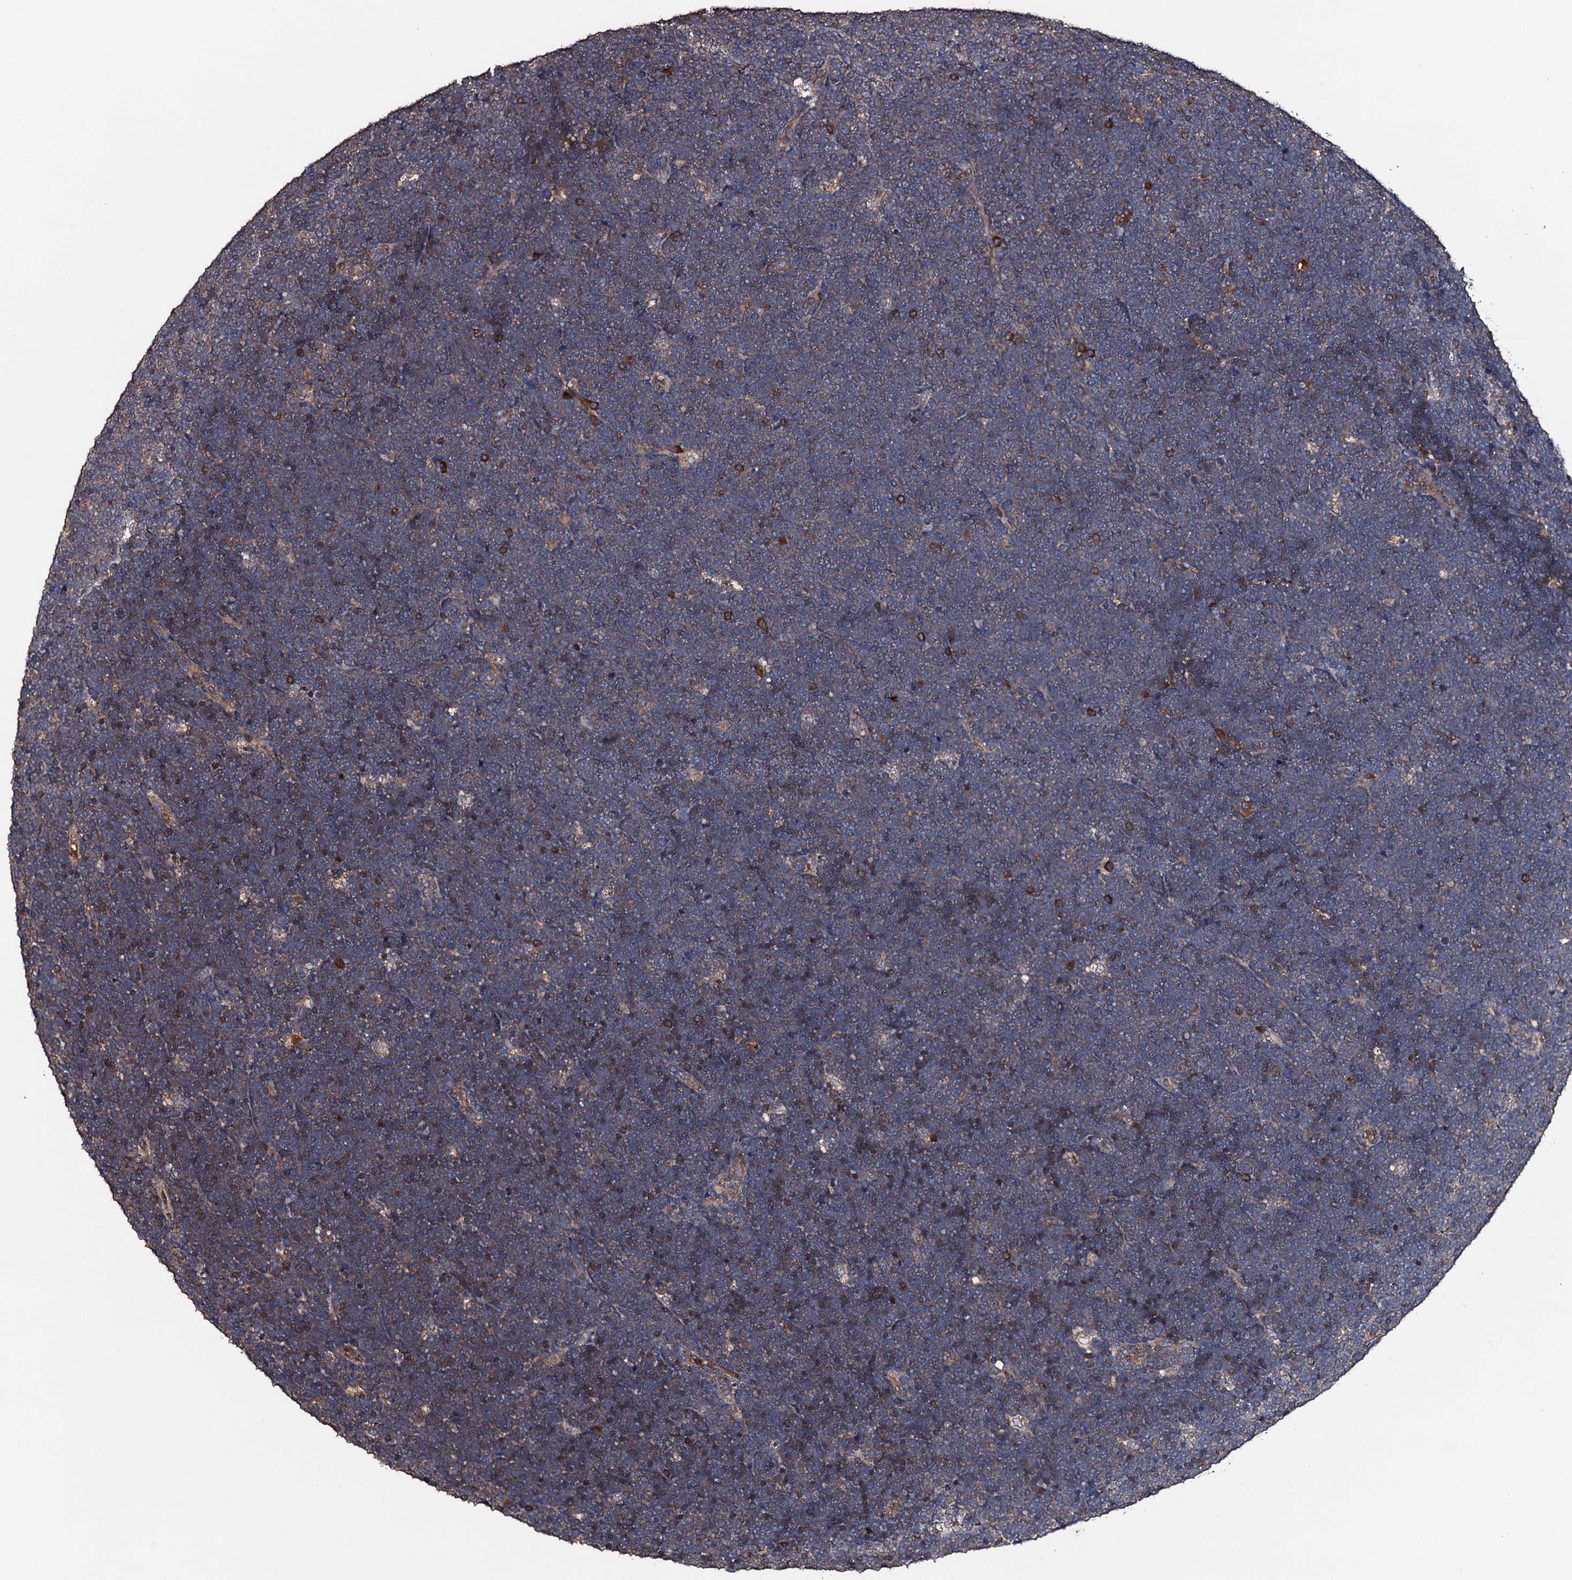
{"staining": {"intensity": "weak", "quantity": "25%-75%", "location": "cytoplasmic/membranous"}, "tissue": "lymphoma", "cell_type": "Tumor cells", "image_type": "cancer", "snomed": [{"axis": "morphology", "description": "Malignant lymphoma, non-Hodgkin's type, High grade"}, {"axis": "topography", "description": "Lymph node"}], "caption": "Immunohistochemical staining of human lymphoma shows weak cytoplasmic/membranous protein positivity in approximately 25%-75% of tumor cells.", "gene": "RGS11", "patient": {"sex": "male", "age": 13}}